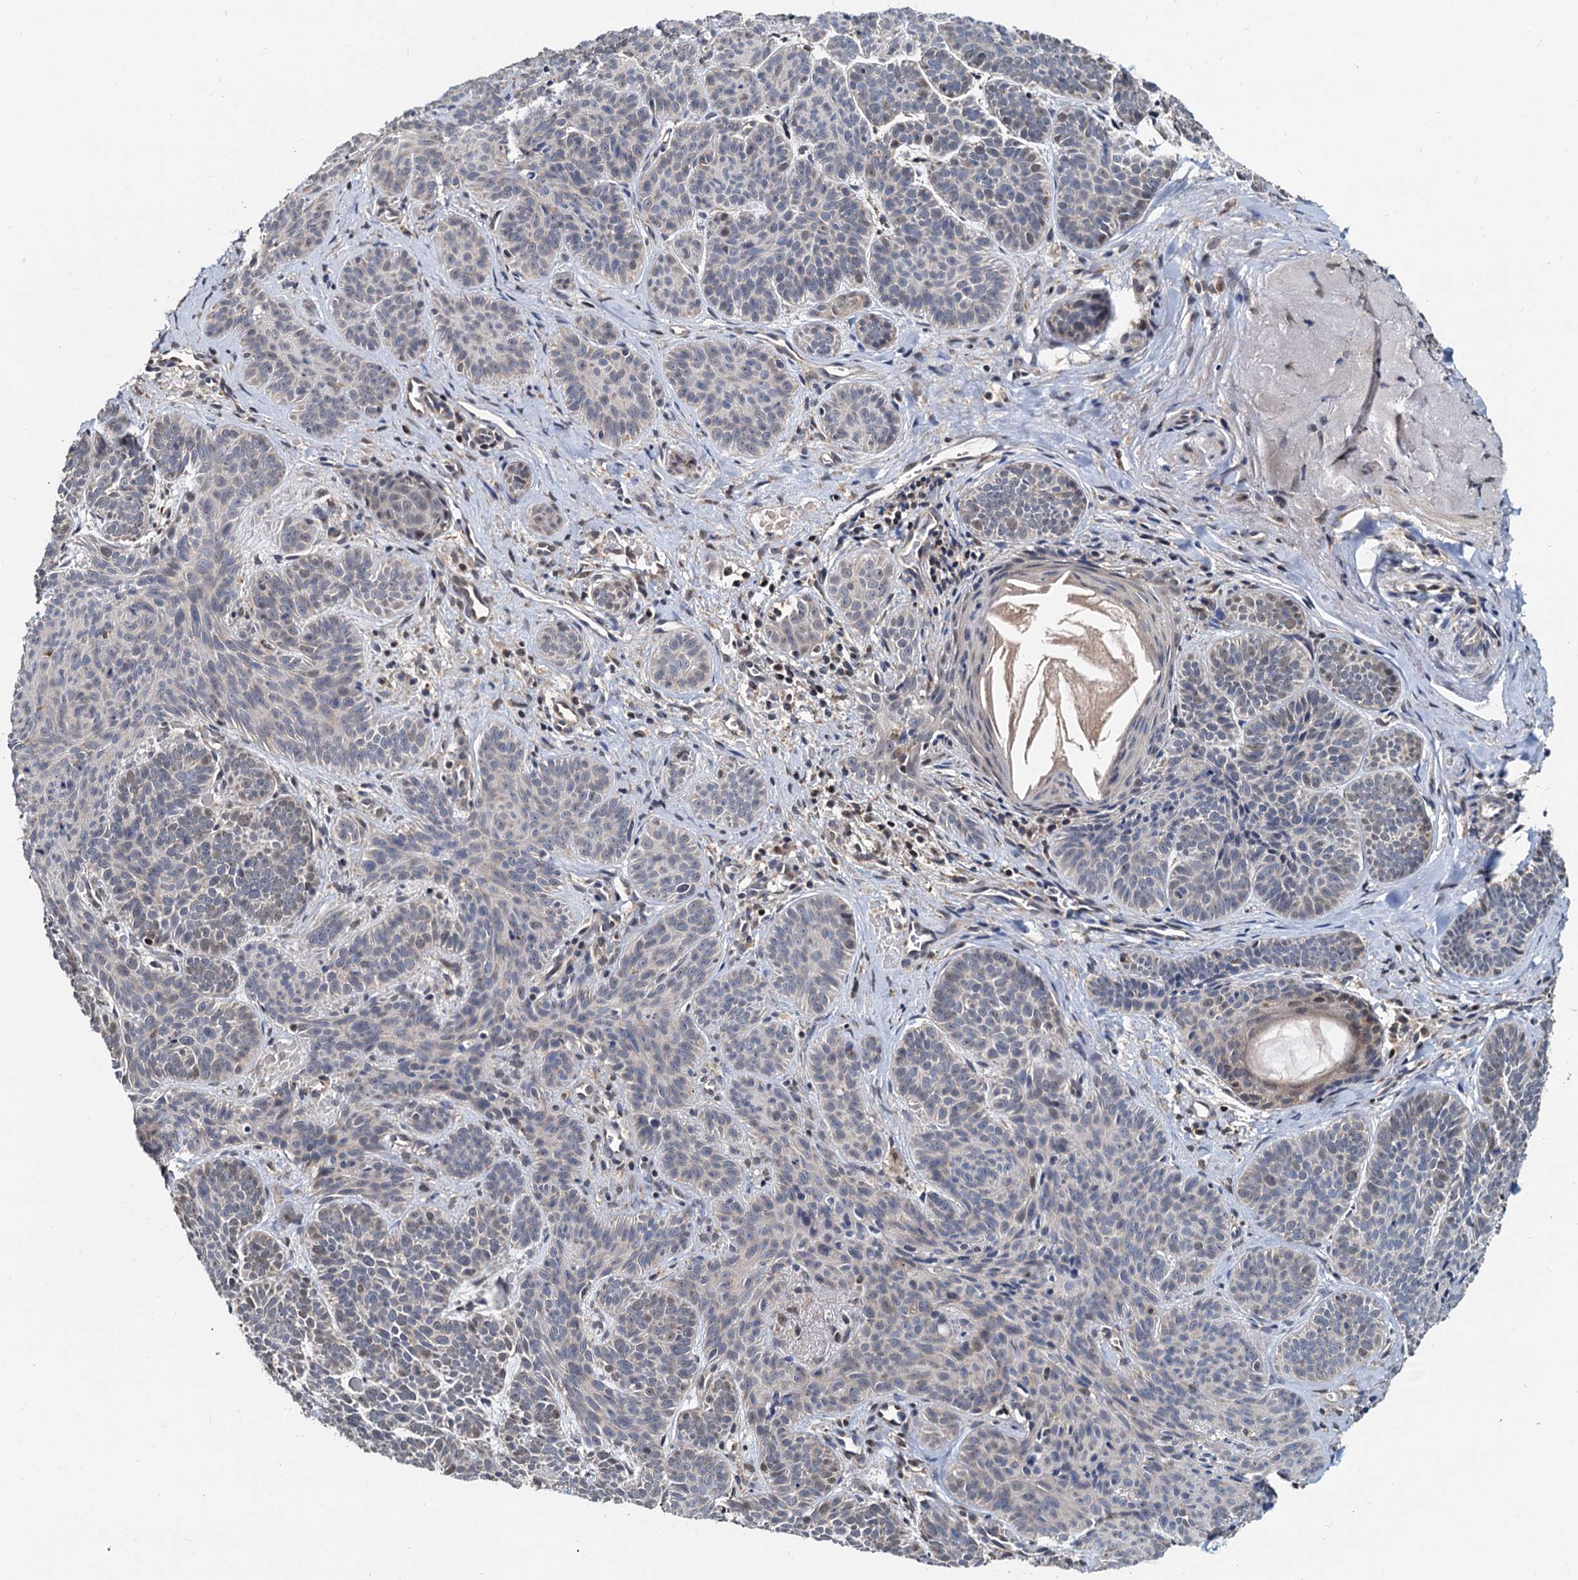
{"staining": {"intensity": "negative", "quantity": "none", "location": "none"}, "tissue": "skin cancer", "cell_type": "Tumor cells", "image_type": "cancer", "snomed": [{"axis": "morphology", "description": "Basal cell carcinoma"}, {"axis": "topography", "description": "Skin"}], "caption": "Skin cancer (basal cell carcinoma) was stained to show a protein in brown. There is no significant positivity in tumor cells.", "gene": "MCMBP", "patient": {"sex": "male", "age": 85}}